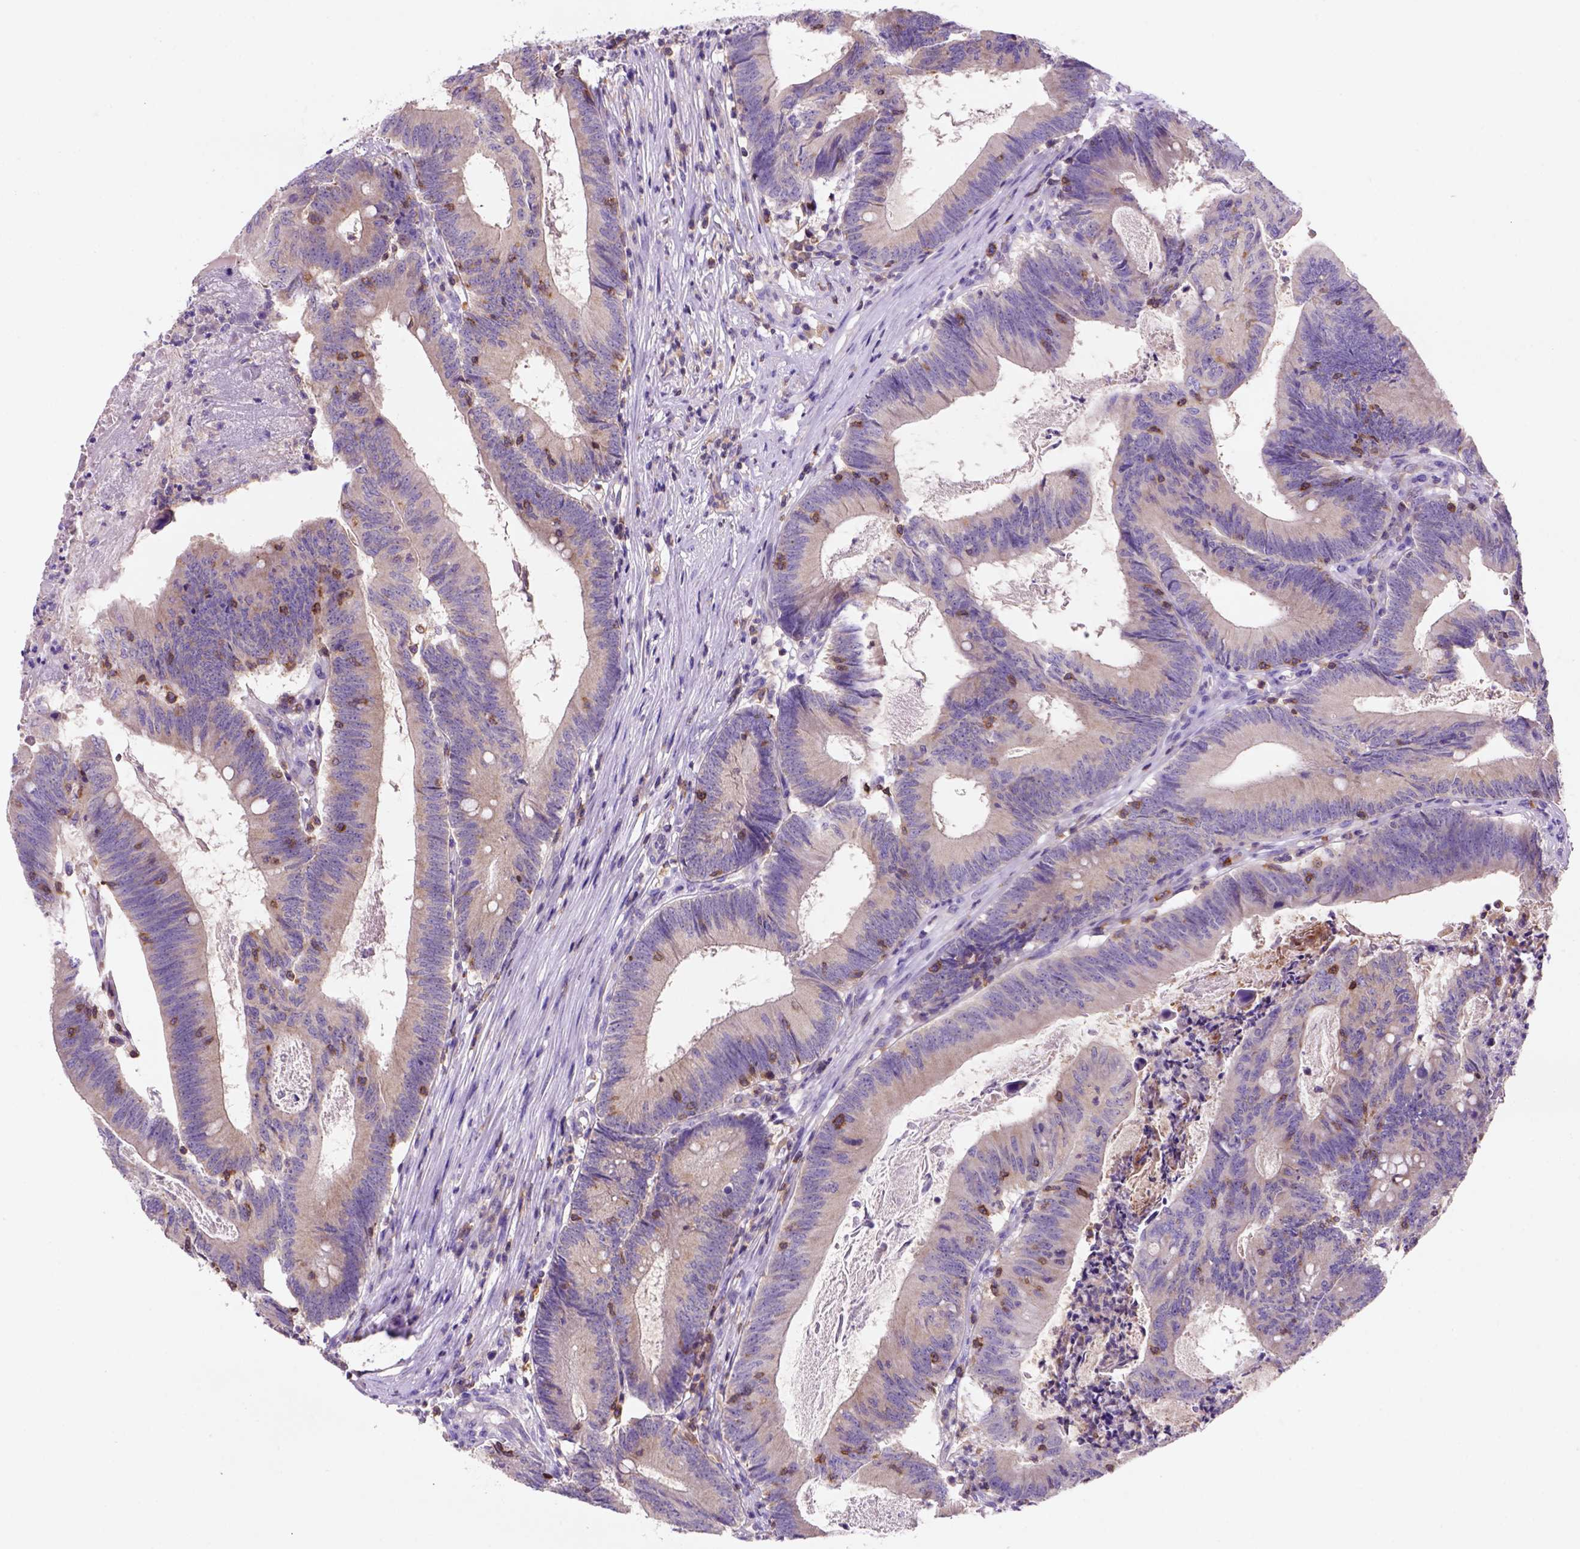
{"staining": {"intensity": "negative", "quantity": "none", "location": "none"}, "tissue": "colorectal cancer", "cell_type": "Tumor cells", "image_type": "cancer", "snomed": [{"axis": "morphology", "description": "Adenocarcinoma, NOS"}, {"axis": "topography", "description": "Colon"}], "caption": "Immunohistochemistry (IHC) image of neoplastic tissue: colorectal cancer (adenocarcinoma) stained with DAB (3,3'-diaminobenzidine) shows no significant protein positivity in tumor cells. Brightfield microscopy of IHC stained with DAB (3,3'-diaminobenzidine) (brown) and hematoxylin (blue), captured at high magnification.", "gene": "INPP5D", "patient": {"sex": "female", "age": 70}}